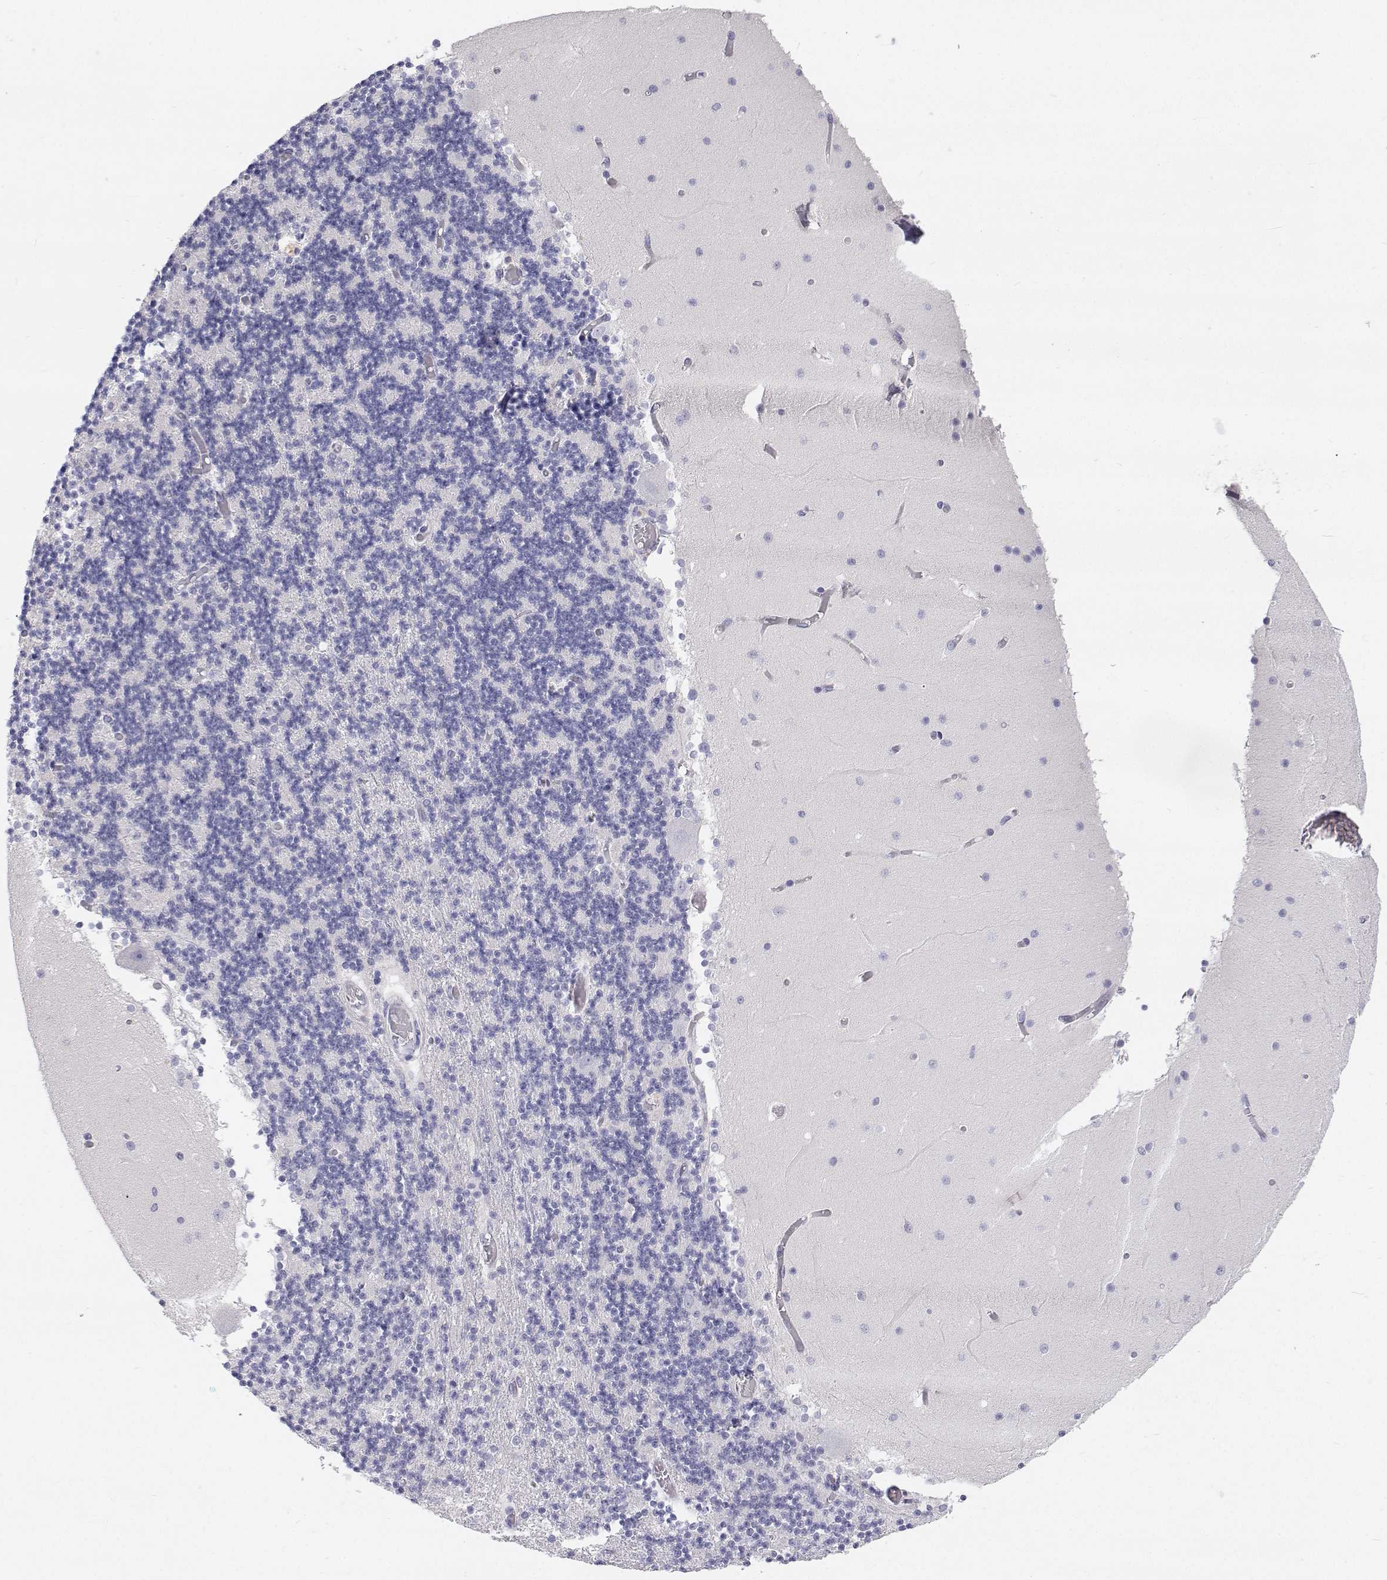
{"staining": {"intensity": "negative", "quantity": "none", "location": "none"}, "tissue": "cerebellum", "cell_type": "Cells in granular layer", "image_type": "normal", "snomed": [{"axis": "morphology", "description": "Normal tissue, NOS"}, {"axis": "topography", "description": "Cerebellum"}], "caption": "Cells in granular layer show no significant protein expression in unremarkable cerebellum. (DAB (3,3'-diaminobenzidine) immunohistochemistry (IHC) visualized using brightfield microscopy, high magnification).", "gene": "NCR2", "patient": {"sex": "female", "age": 28}}